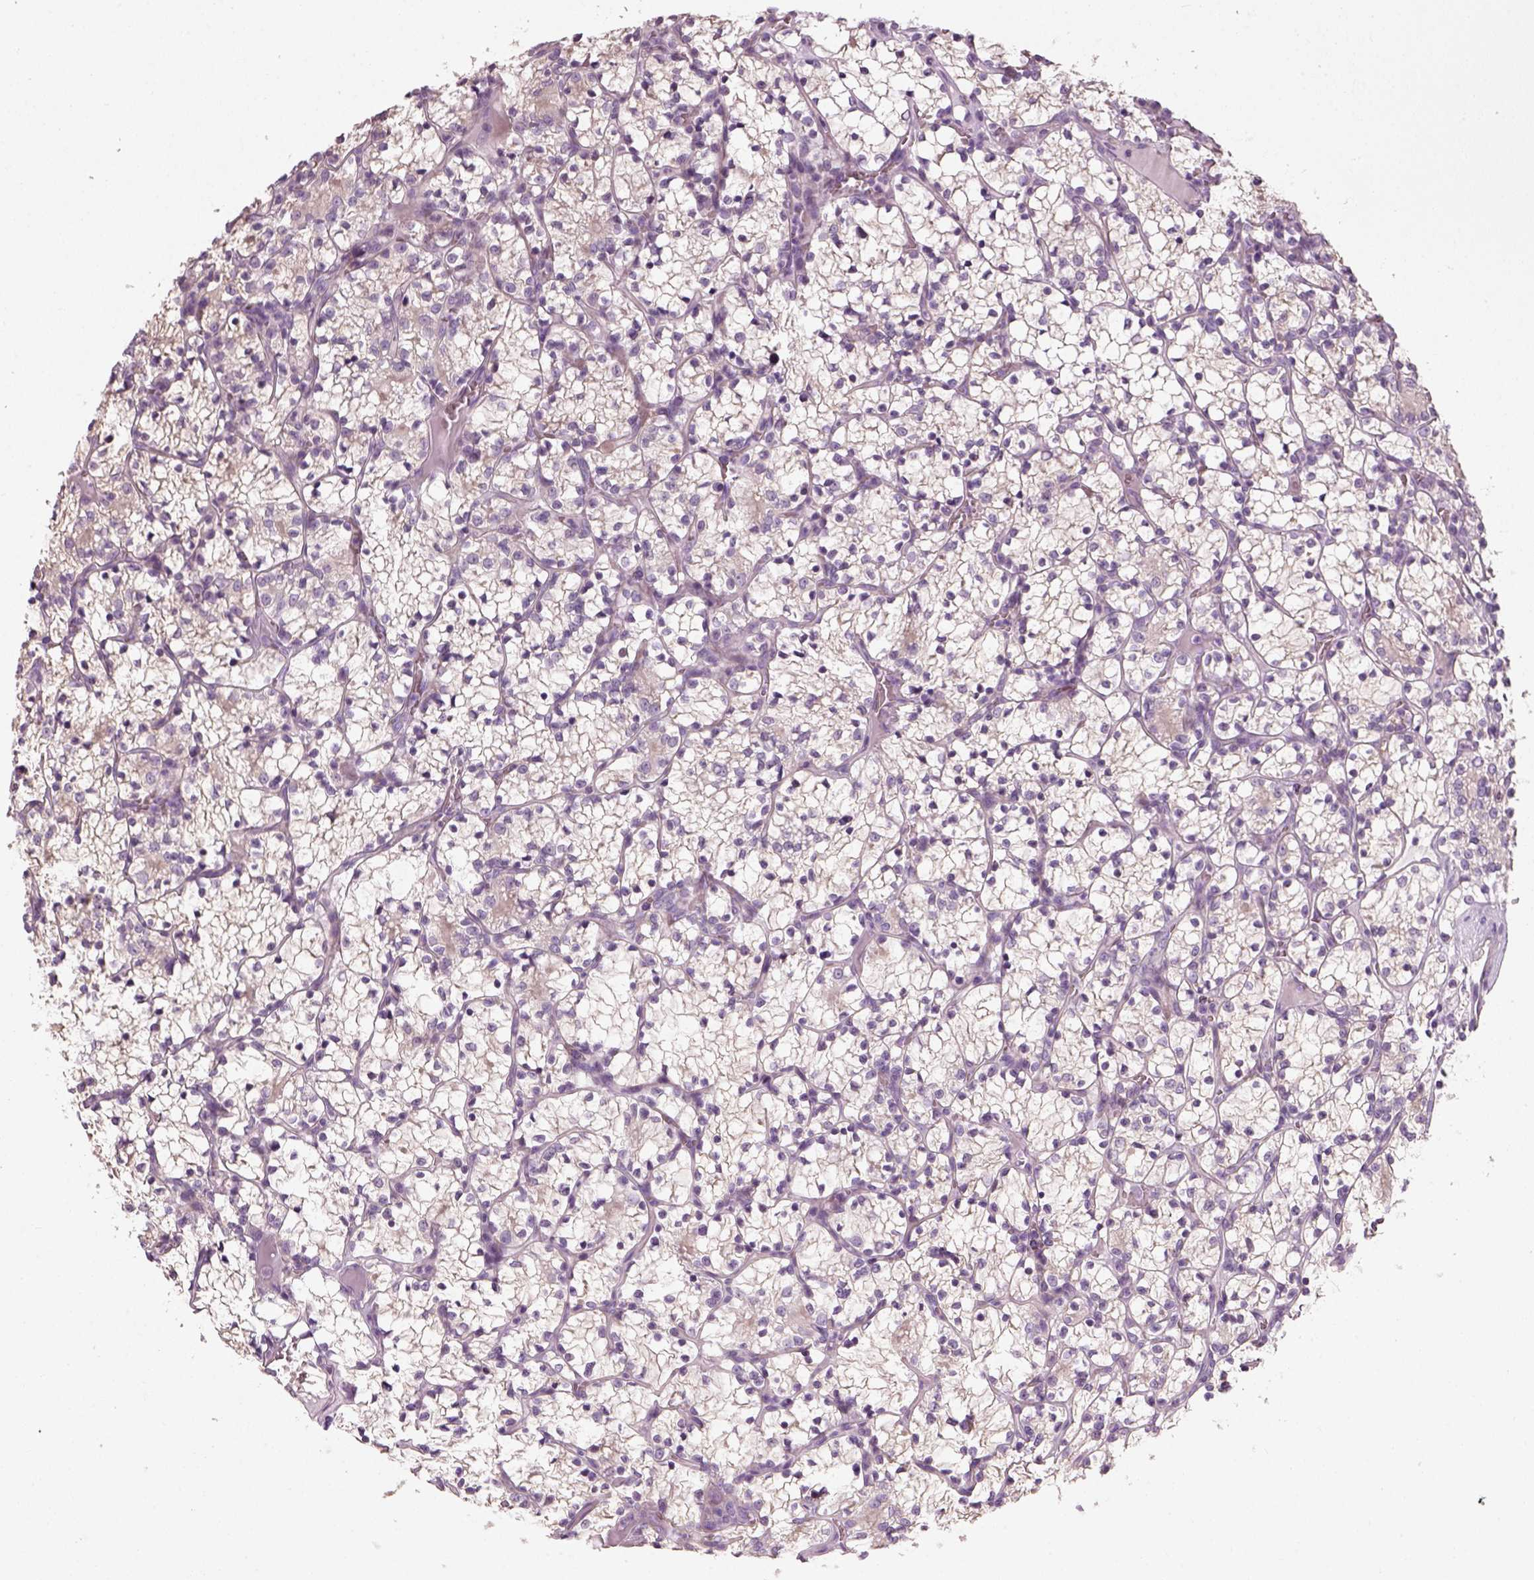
{"staining": {"intensity": "negative", "quantity": "none", "location": "none"}, "tissue": "renal cancer", "cell_type": "Tumor cells", "image_type": "cancer", "snomed": [{"axis": "morphology", "description": "Adenocarcinoma, NOS"}, {"axis": "topography", "description": "Kidney"}], "caption": "Immunohistochemistry (IHC) histopathology image of renal adenocarcinoma stained for a protein (brown), which reveals no staining in tumor cells.", "gene": "ELOVL3", "patient": {"sex": "female", "age": 69}}